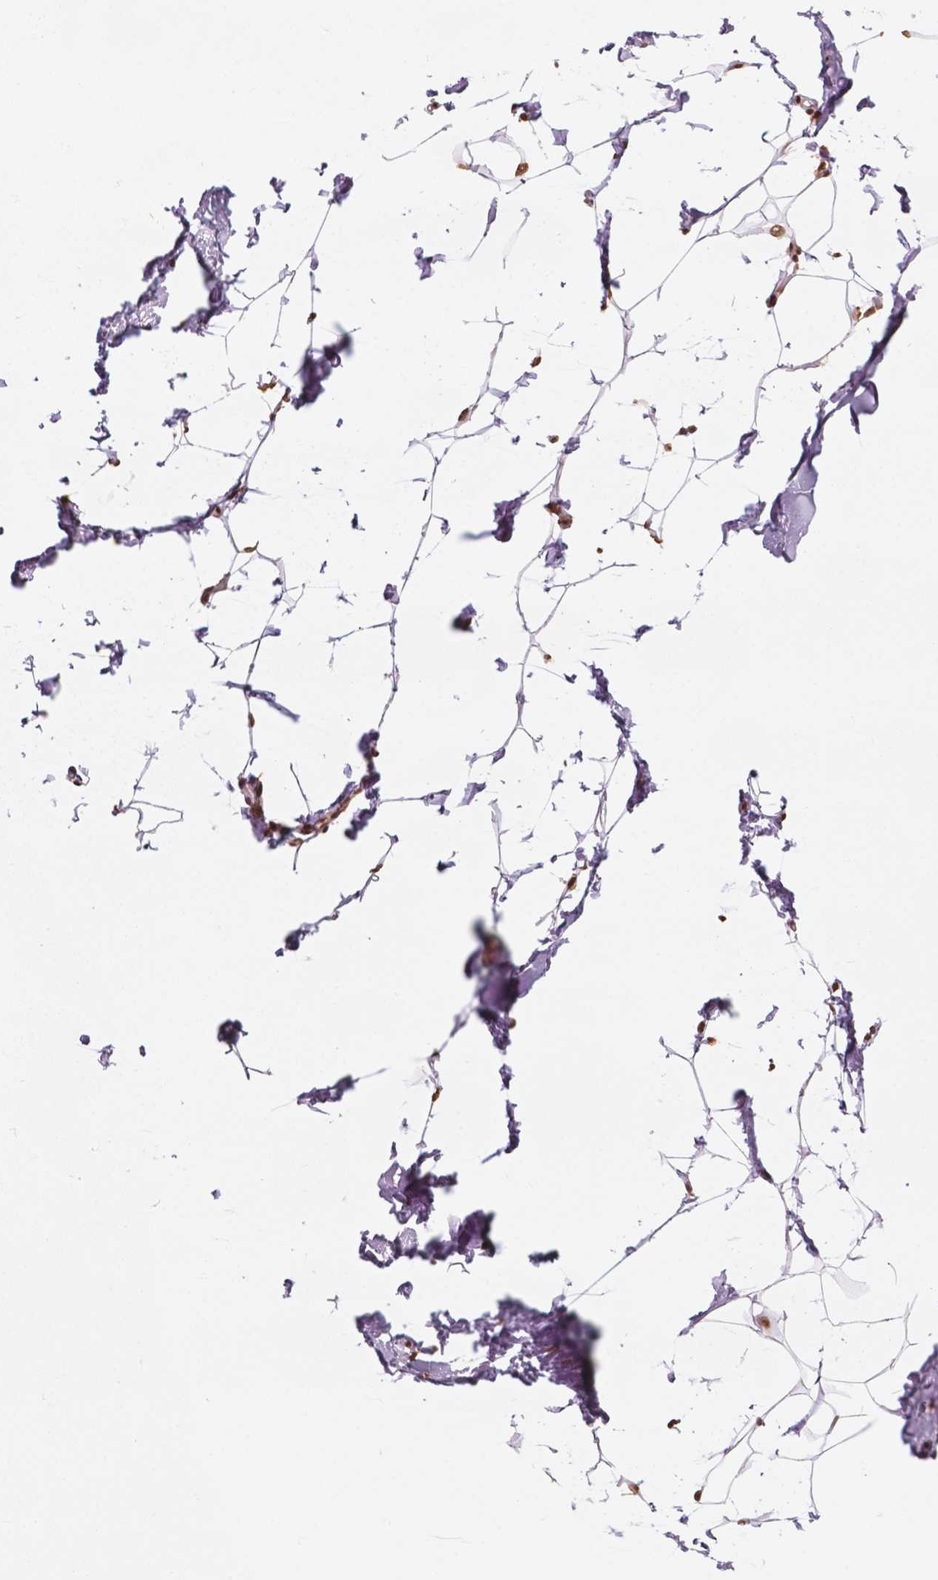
{"staining": {"intensity": "strong", "quantity": ">75%", "location": "nuclear"}, "tissue": "breast", "cell_type": "Adipocytes", "image_type": "normal", "snomed": [{"axis": "morphology", "description": "Normal tissue, NOS"}, {"axis": "topography", "description": "Breast"}], "caption": "This micrograph reveals immunohistochemistry (IHC) staining of unremarkable human breast, with high strong nuclear staining in approximately >75% of adipocytes.", "gene": "GTF3C5", "patient": {"sex": "female", "age": 32}}